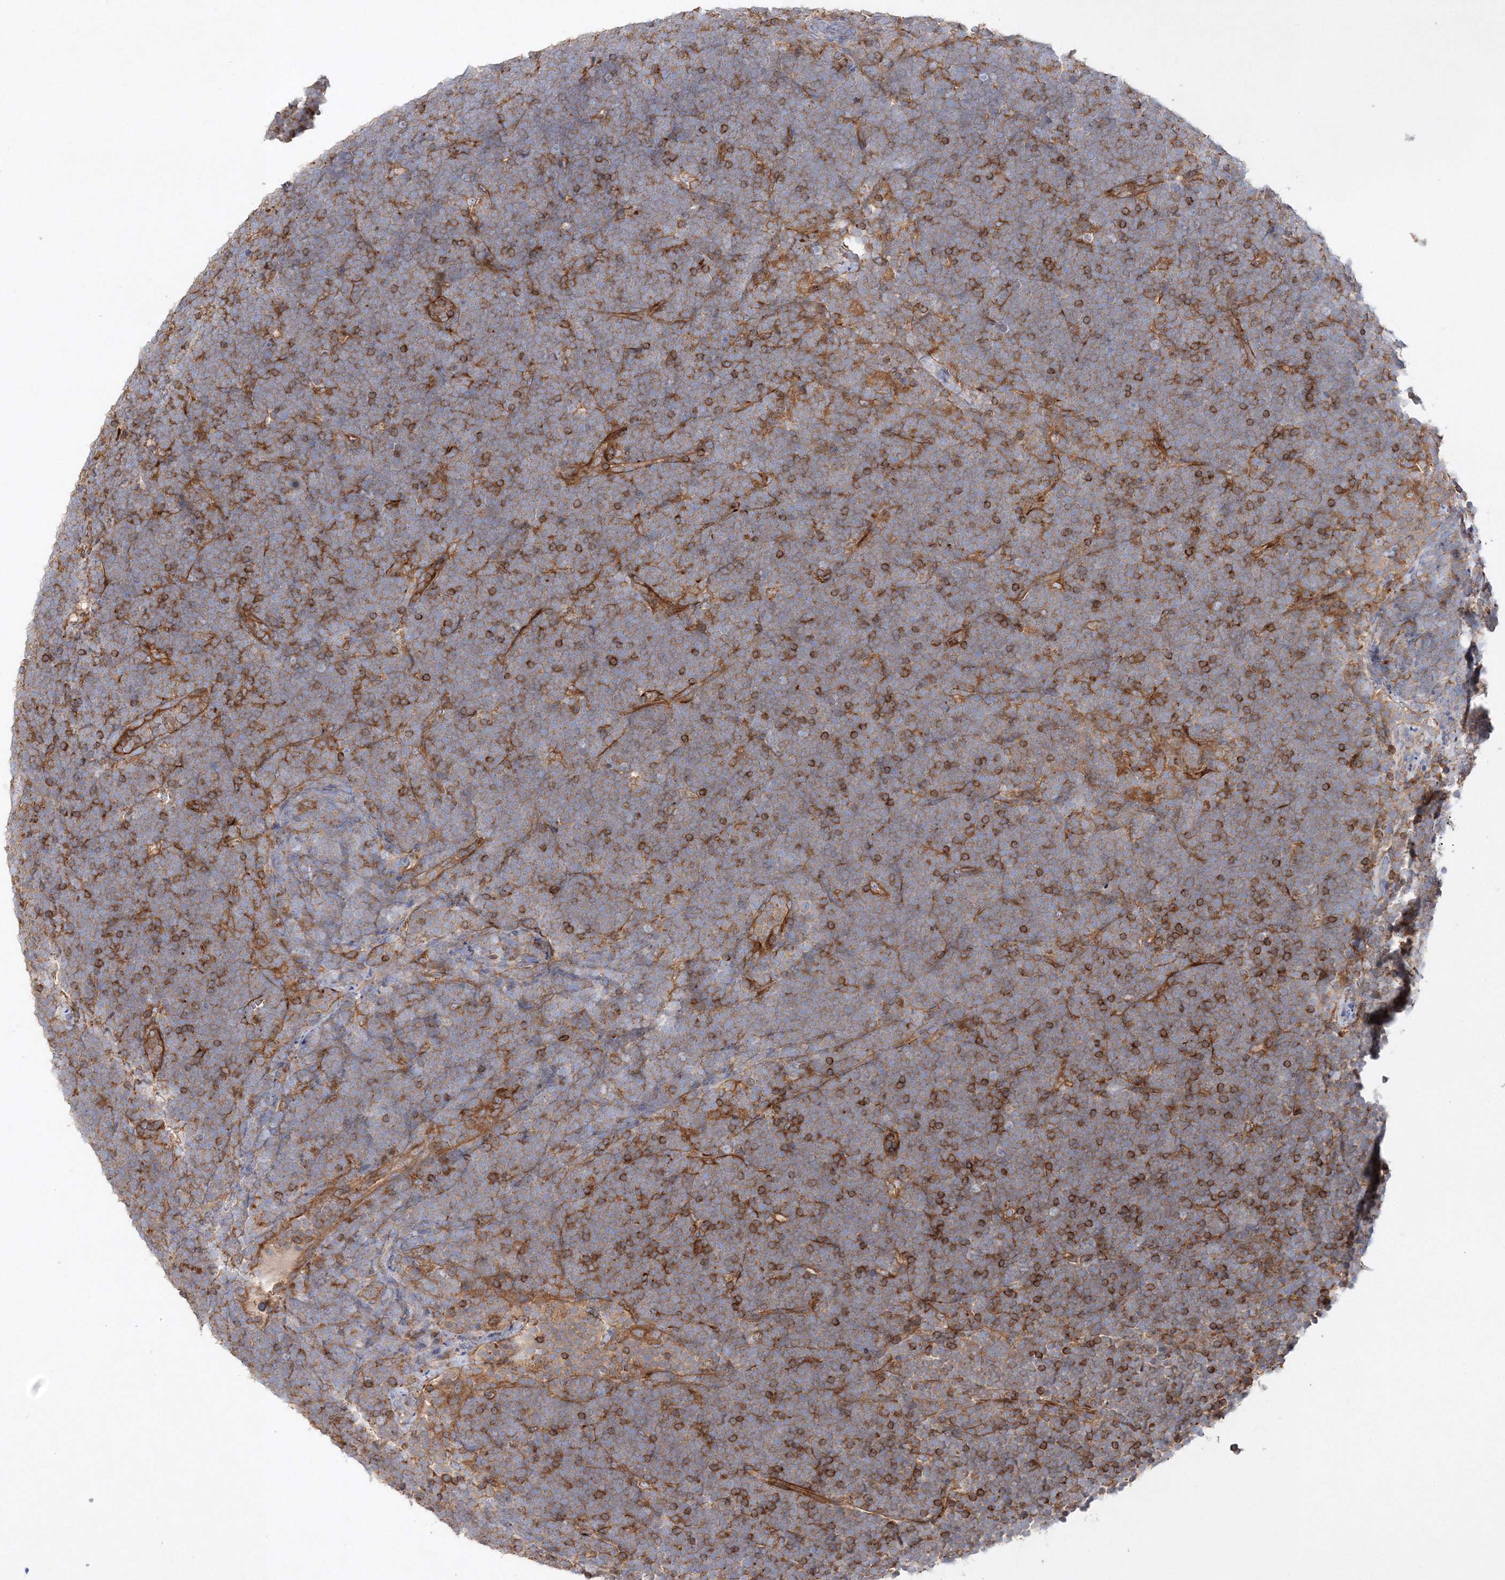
{"staining": {"intensity": "moderate", "quantity": "25%-75%", "location": "cytoplasmic/membranous"}, "tissue": "lymphoma", "cell_type": "Tumor cells", "image_type": "cancer", "snomed": [{"axis": "morphology", "description": "Malignant lymphoma, non-Hodgkin's type, High grade"}, {"axis": "topography", "description": "Lymph node"}], "caption": "This image demonstrates IHC staining of human lymphoma, with medium moderate cytoplasmic/membranous staining in about 25%-75% of tumor cells.", "gene": "WDR37", "patient": {"sex": "male", "age": 13}}